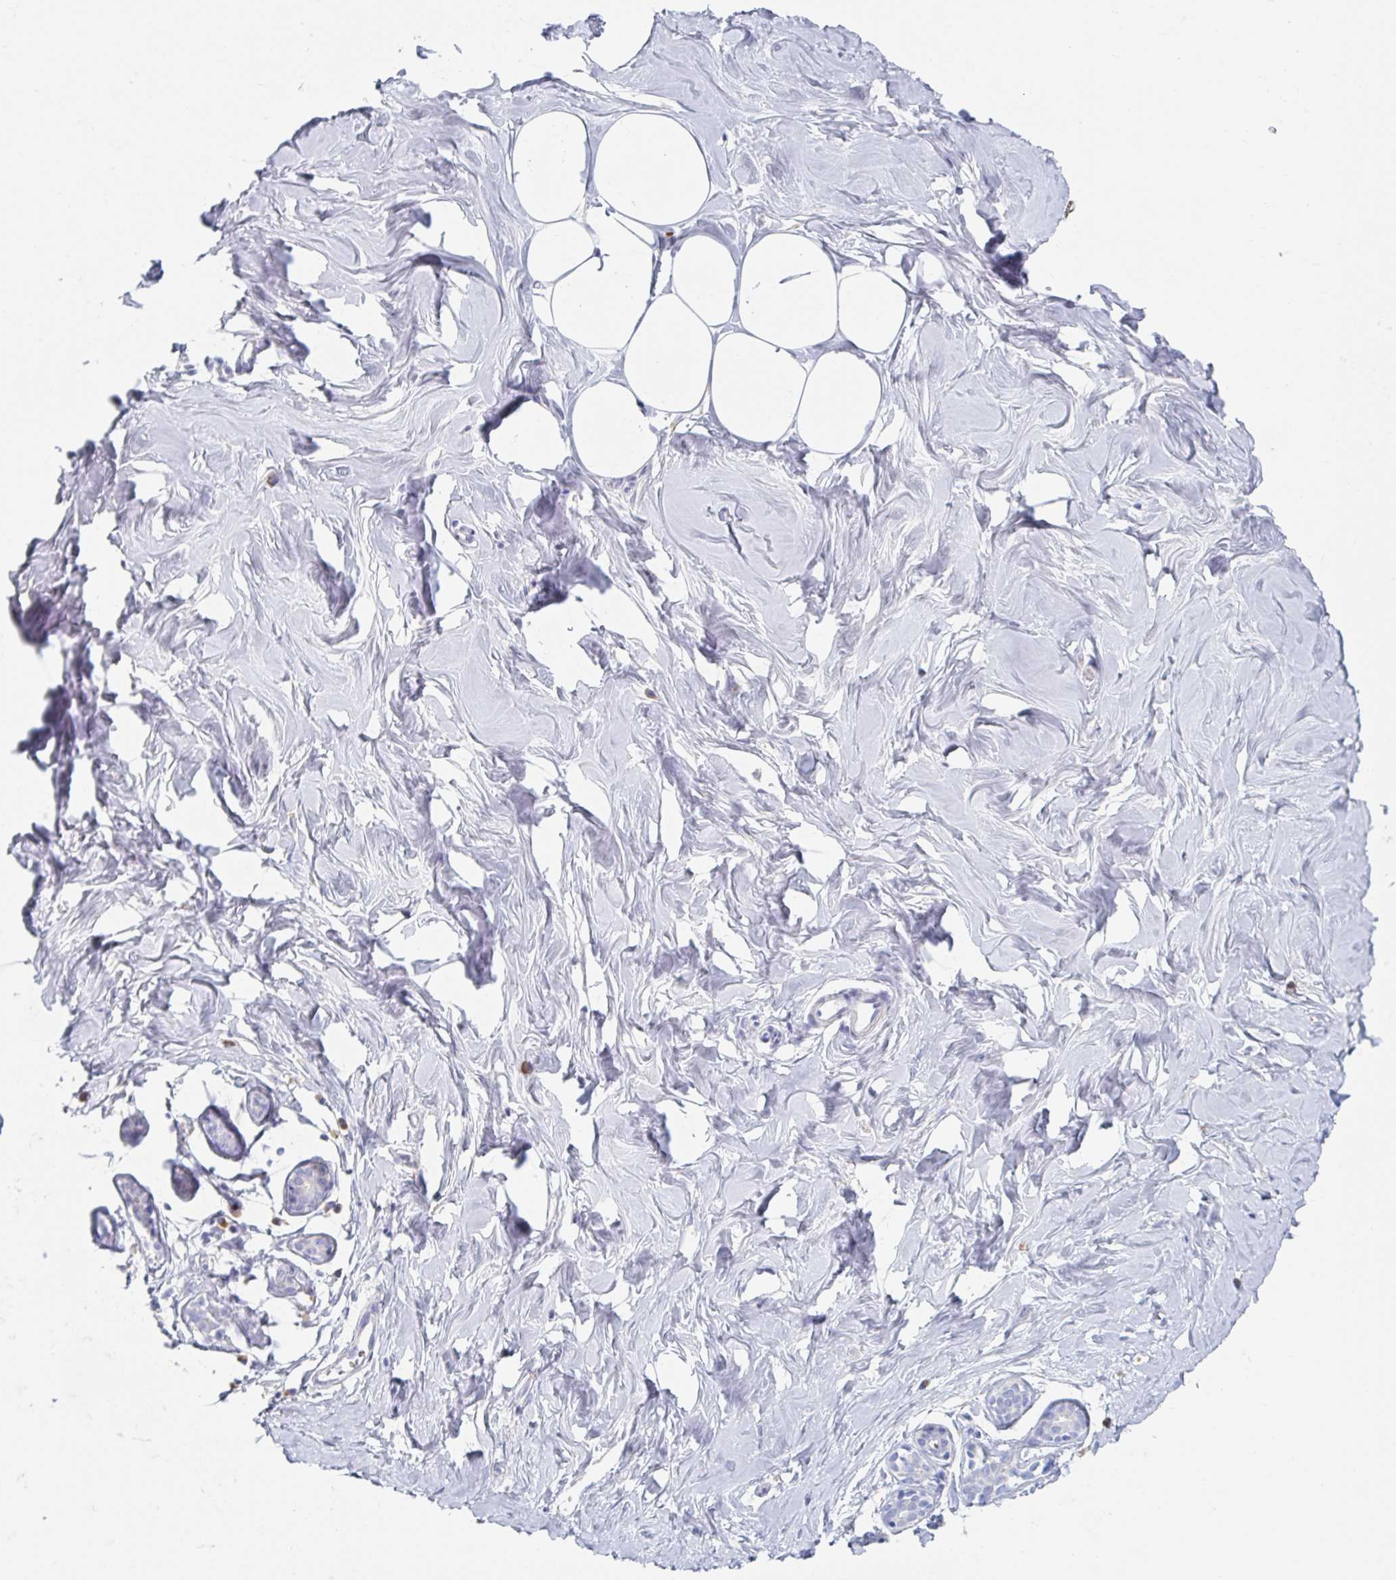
{"staining": {"intensity": "negative", "quantity": "none", "location": "none"}, "tissue": "breast", "cell_type": "Adipocytes", "image_type": "normal", "snomed": [{"axis": "morphology", "description": "Normal tissue, NOS"}, {"axis": "topography", "description": "Breast"}], "caption": "A histopathology image of breast stained for a protein shows no brown staining in adipocytes. The staining is performed using DAB (3,3'-diaminobenzidine) brown chromogen with nuclei counter-stained in using hematoxylin.", "gene": "MYLK2", "patient": {"sex": "female", "age": 27}}